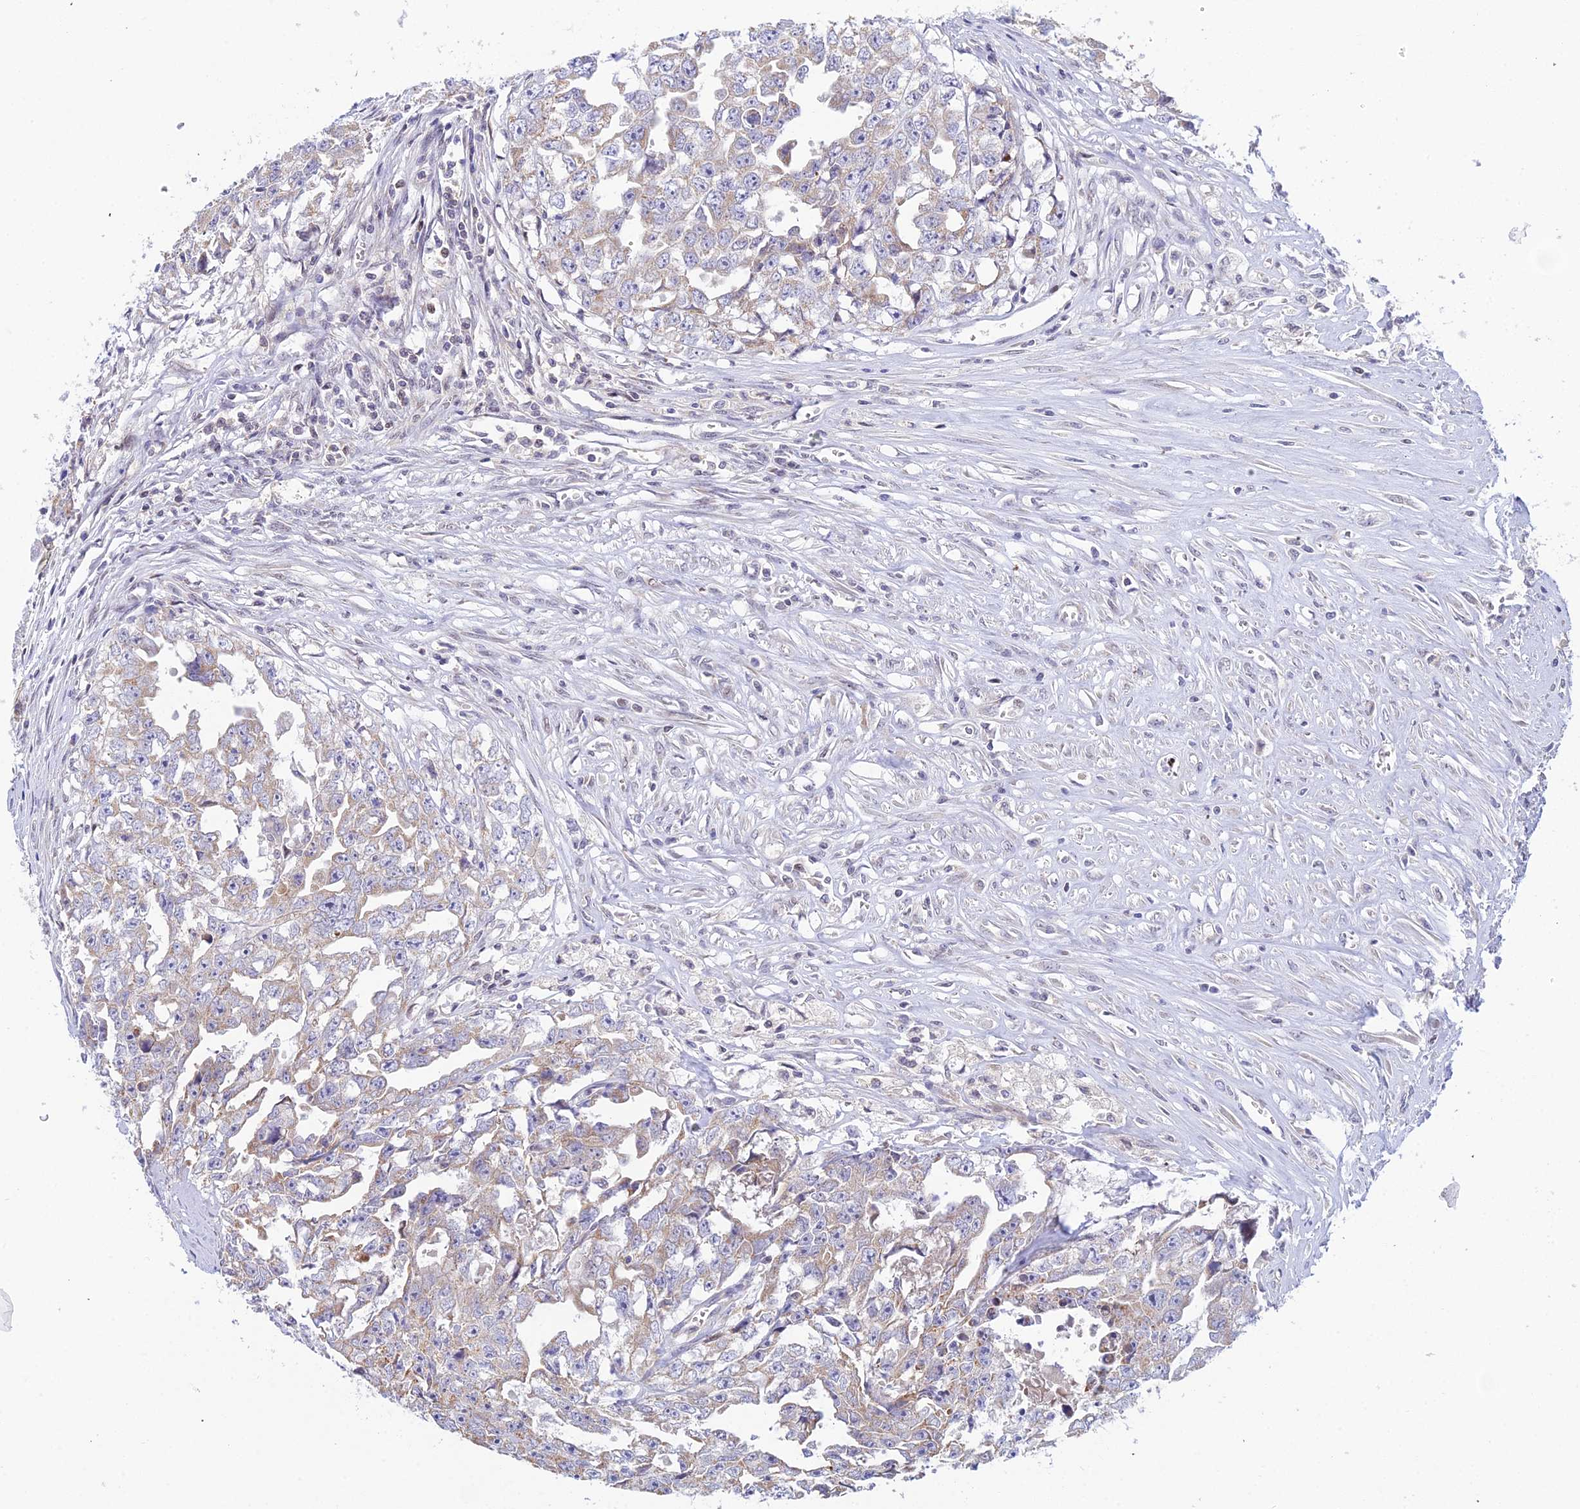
{"staining": {"intensity": "weak", "quantity": "<25%", "location": "cytoplasmic/membranous"}, "tissue": "testis cancer", "cell_type": "Tumor cells", "image_type": "cancer", "snomed": [{"axis": "morphology", "description": "Seminoma, NOS"}, {"axis": "morphology", "description": "Carcinoma, Embryonal, NOS"}, {"axis": "topography", "description": "Testis"}], "caption": "Testis cancer (seminoma) was stained to show a protein in brown. There is no significant positivity in tumor cells.", "gene": "ELOA2", "patient": {"sex": "male", "age": 43}}